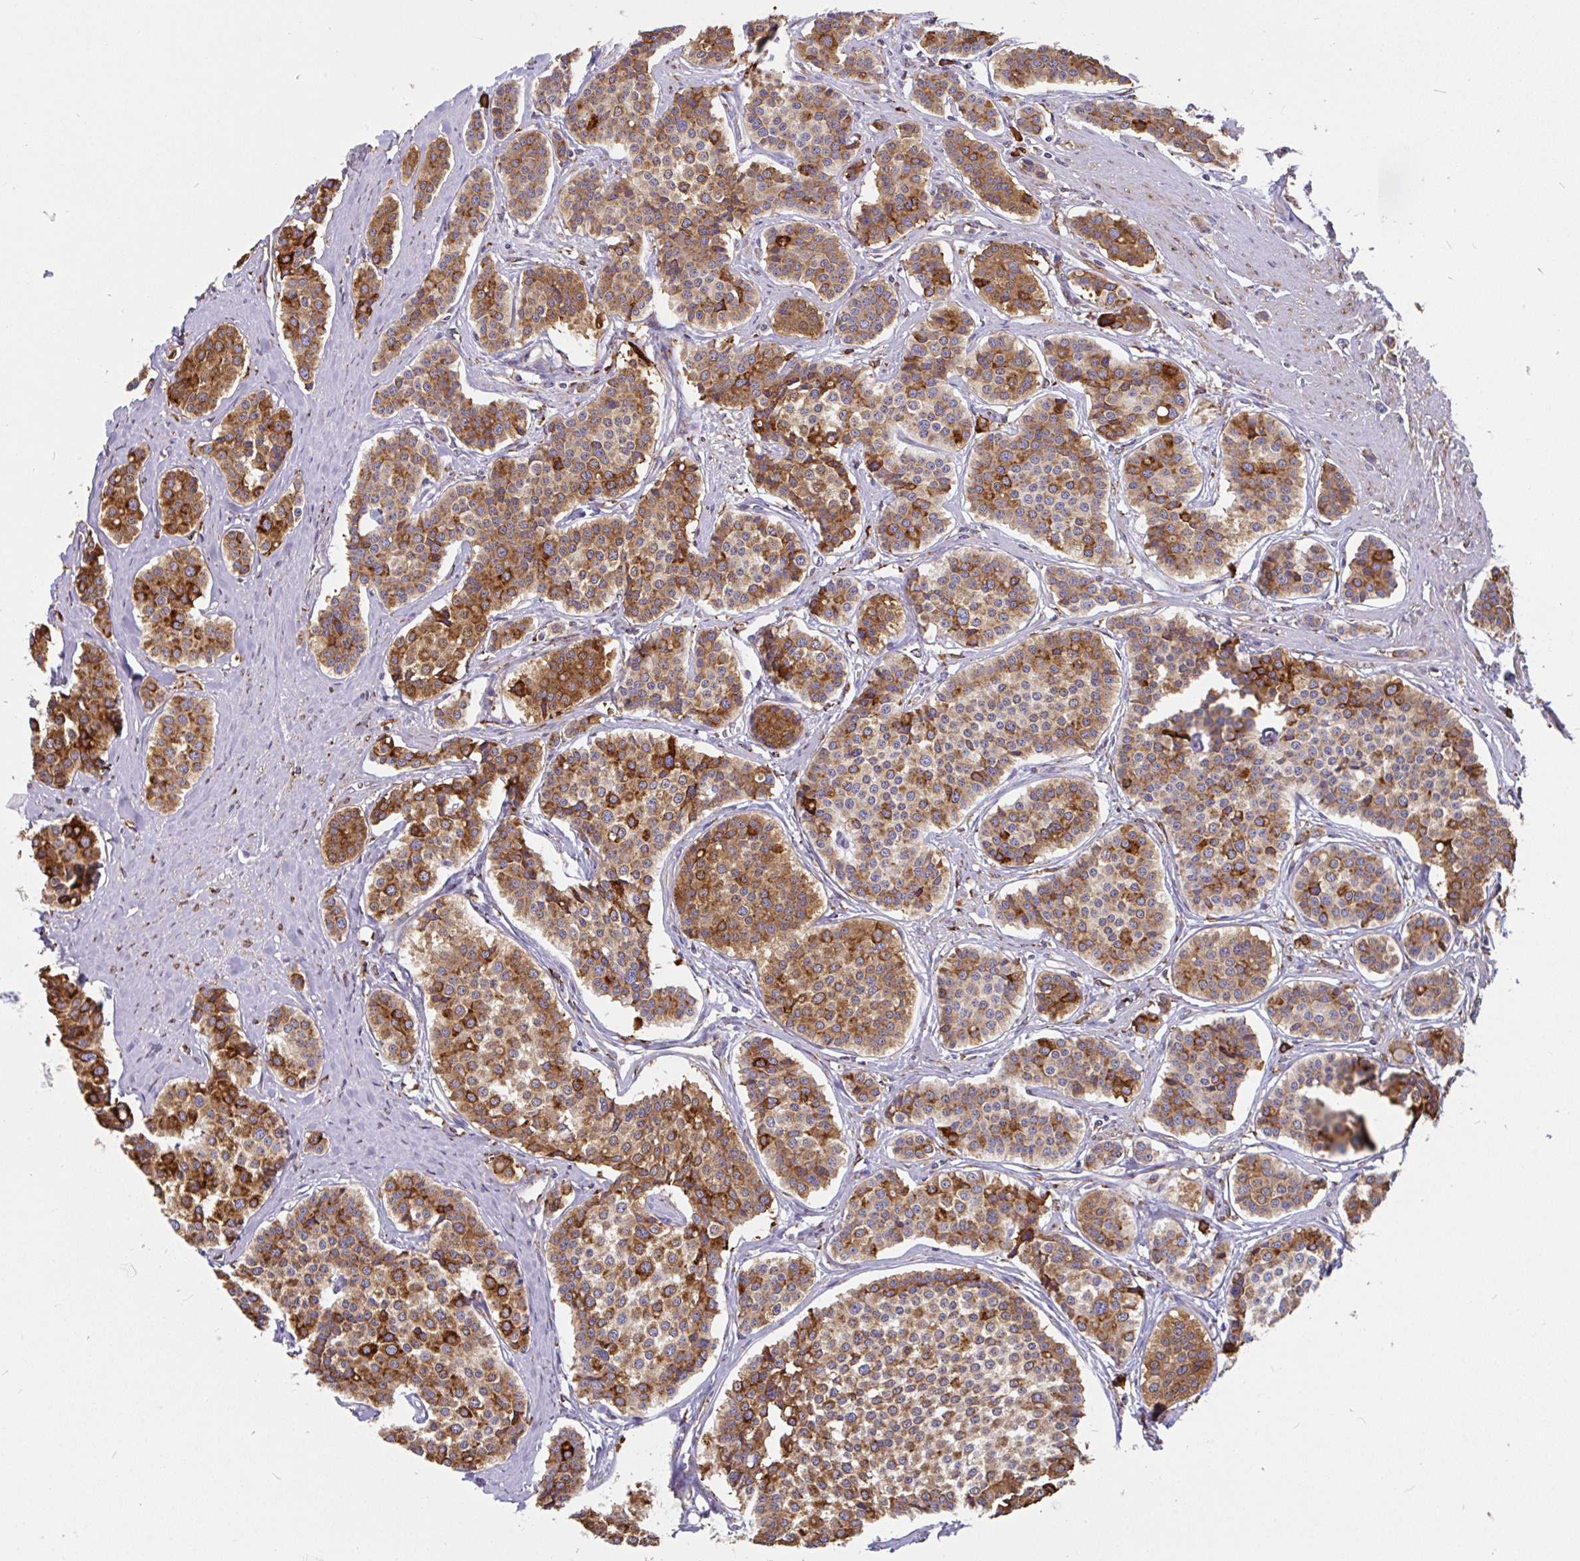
{"staining": {"intensity": "strong", "quantity": ">75%", "location": "cytoplasmic/membranous"}, "tissue": "carcinoid", "cell_type": "Tumor cells", "image_type": "cancer", "snomed": [{"axis": "morphology", "description": "Carcinoid, malignant, NOS"}, {"axis": "topography", "description": "Small intestine"}], "caption": "IHC of human carcinoid displays high levels of strong cytoplasmic/membranous staining in approximately >75% of tumor cells. (Brightfield microscopy of DAB IHC at high magnification).", "gene": "EML5", "patient": {"sex": "male", "age": 60}}